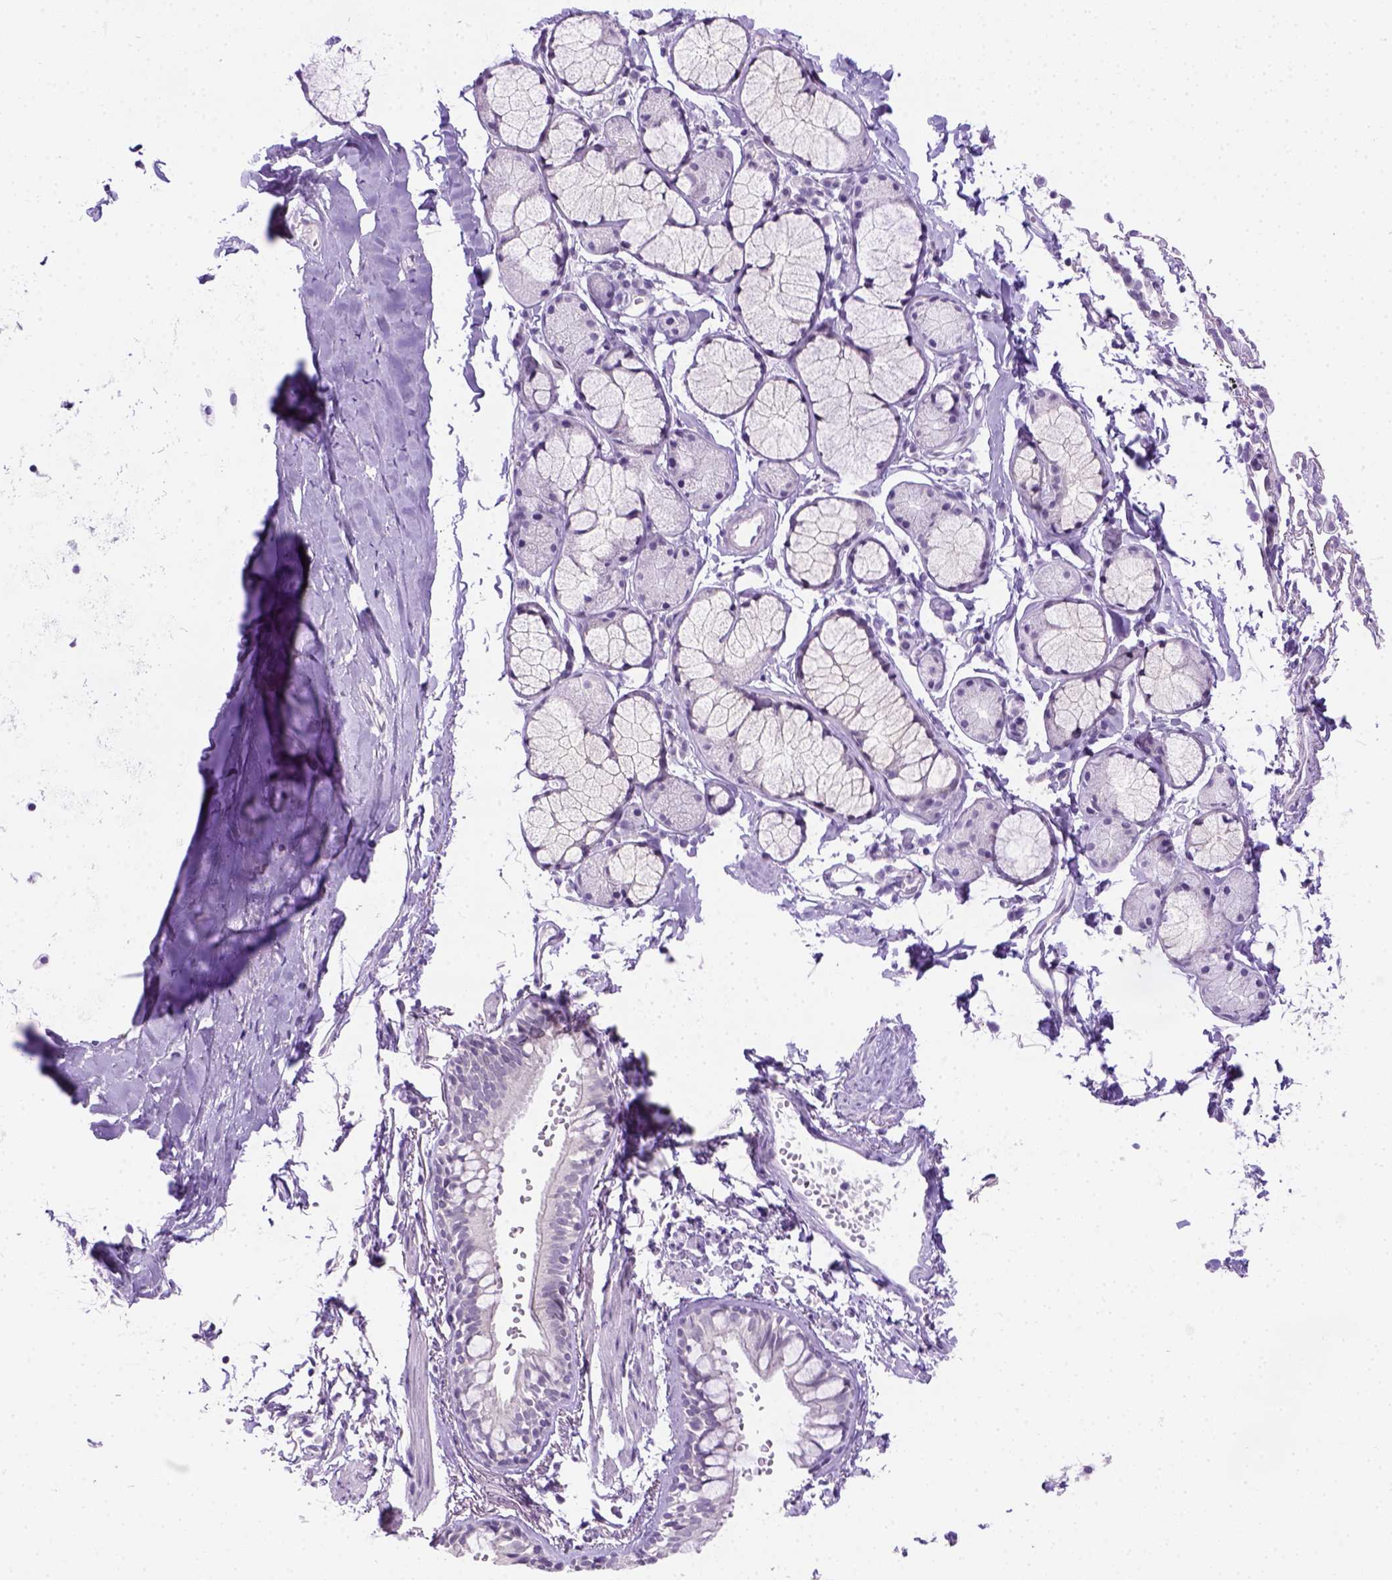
{"staining": {"intensity": "moderate", "quantity": "<25%", "location": "cytoplasmic/membranous"}, "tissue": "bronchus", "cell_type": "Respiratory epithelial cells", "image_type": "normal", "snomed": [{"axis": "morphology", "description": "Normal tissue, NOS"}, {"axis": "topography", "description": "Cartilage tissue"}, {"axis": "topography", "description": "Bronchus"}], "caption": "The micrograph displays immunohistochemical staining of benign bronchus. There is moderate cytoplasmic/membranous expression is identified in approximately <25% of respiratory epithelial cells. (DAB IHC with brightfield microscopy, high magnification).", "gene": "FAM184B", "patient": {"sex": "female", "age": 59}}